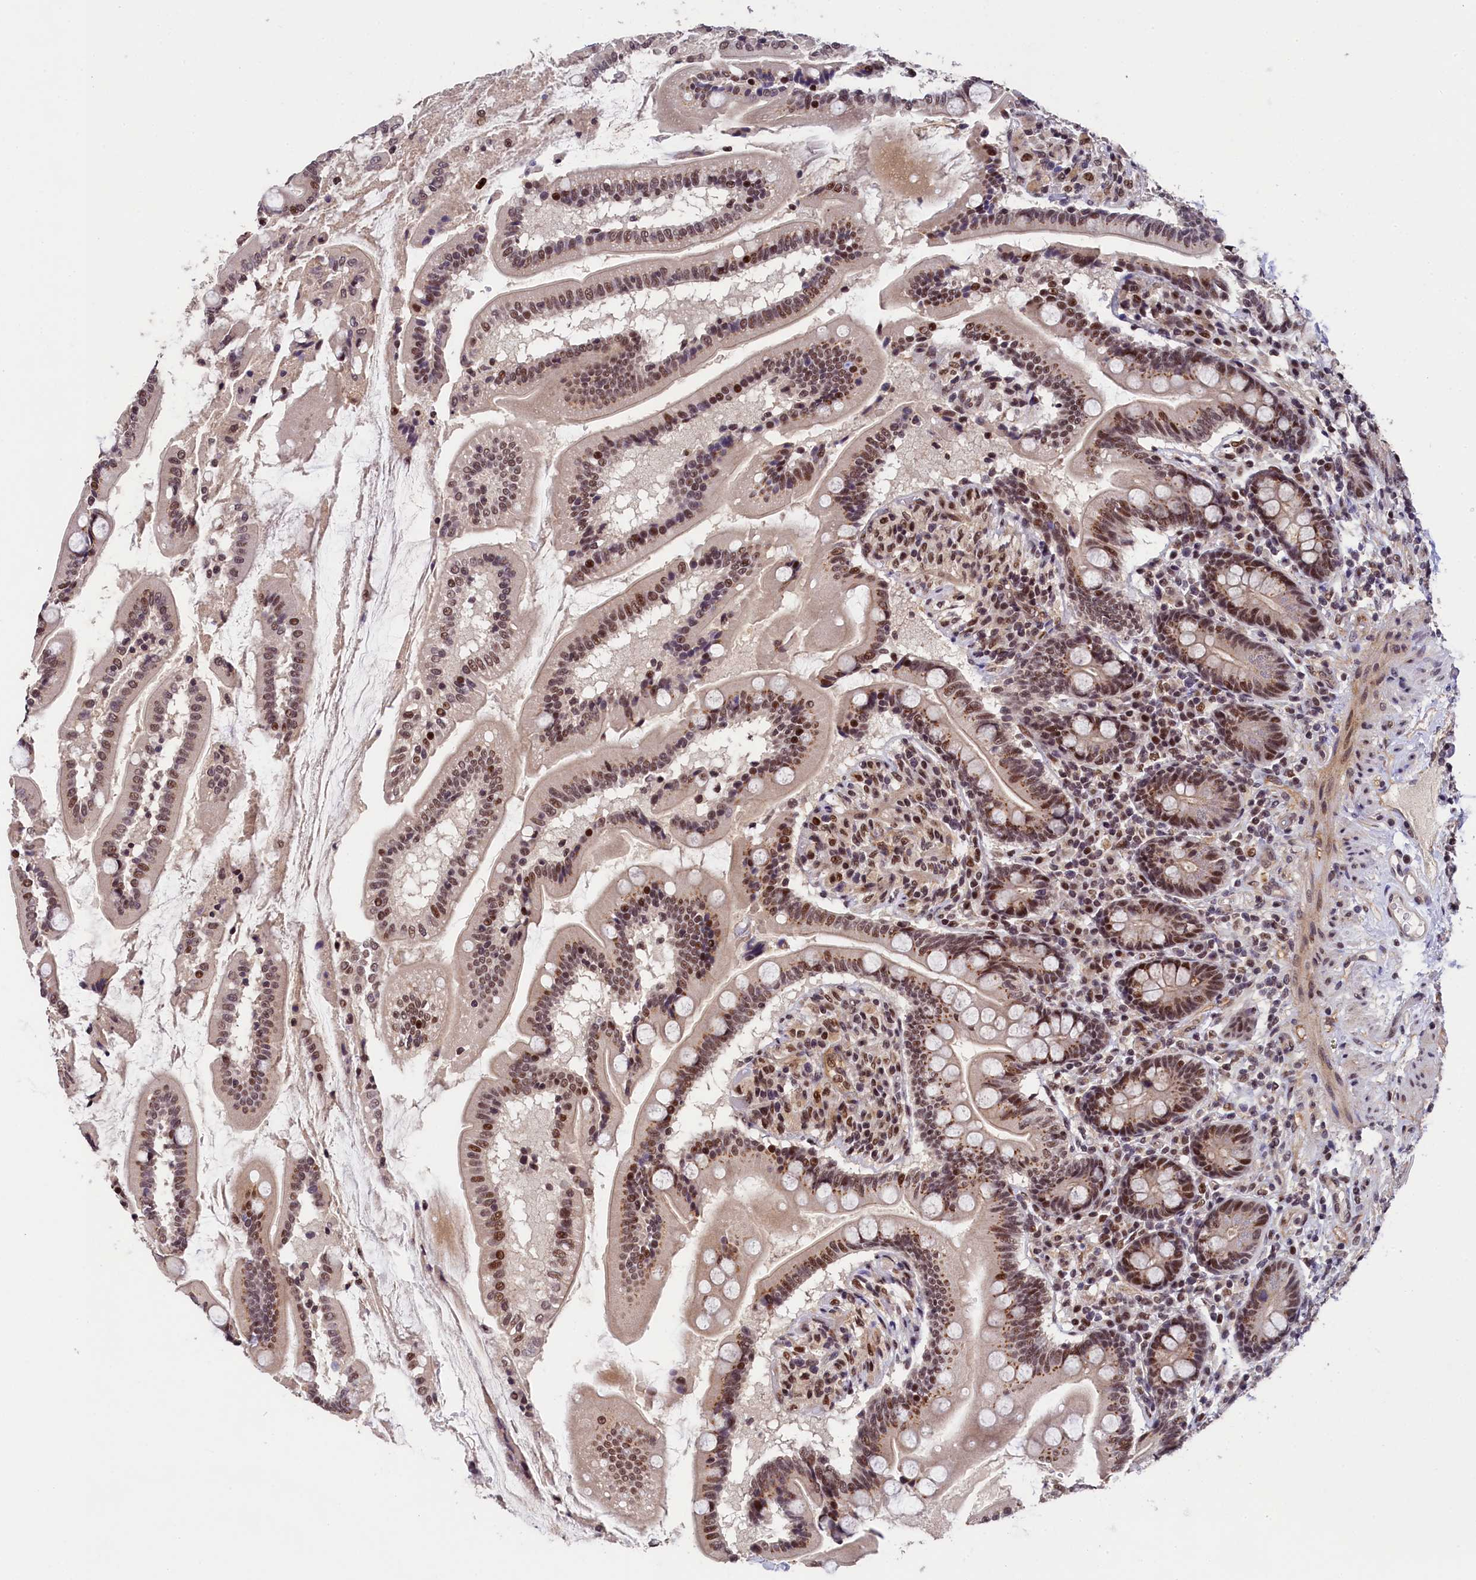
{"staining": {"intensity": "moderate", "quantity": ">75%", "location": "cytoplasmic/membranous,nuclear"}, "tissue": "small intestine", "cell_type": "Glandular cells", "image_type": "normal", "snomed": [{"axis": "morphology", "description": "Normal tissue, NOS"}, {"axis": "topography", "description": "Small intestine"}], "caption": "Protein staining by immunohistochemistry (IHC) reveals moderate cytoplasmic/membranous,nuclear expression in about >75% of glandular cells in normal small intestine.", "gene": "ADIG", "patient": {"sex": "female", "age": 64}}